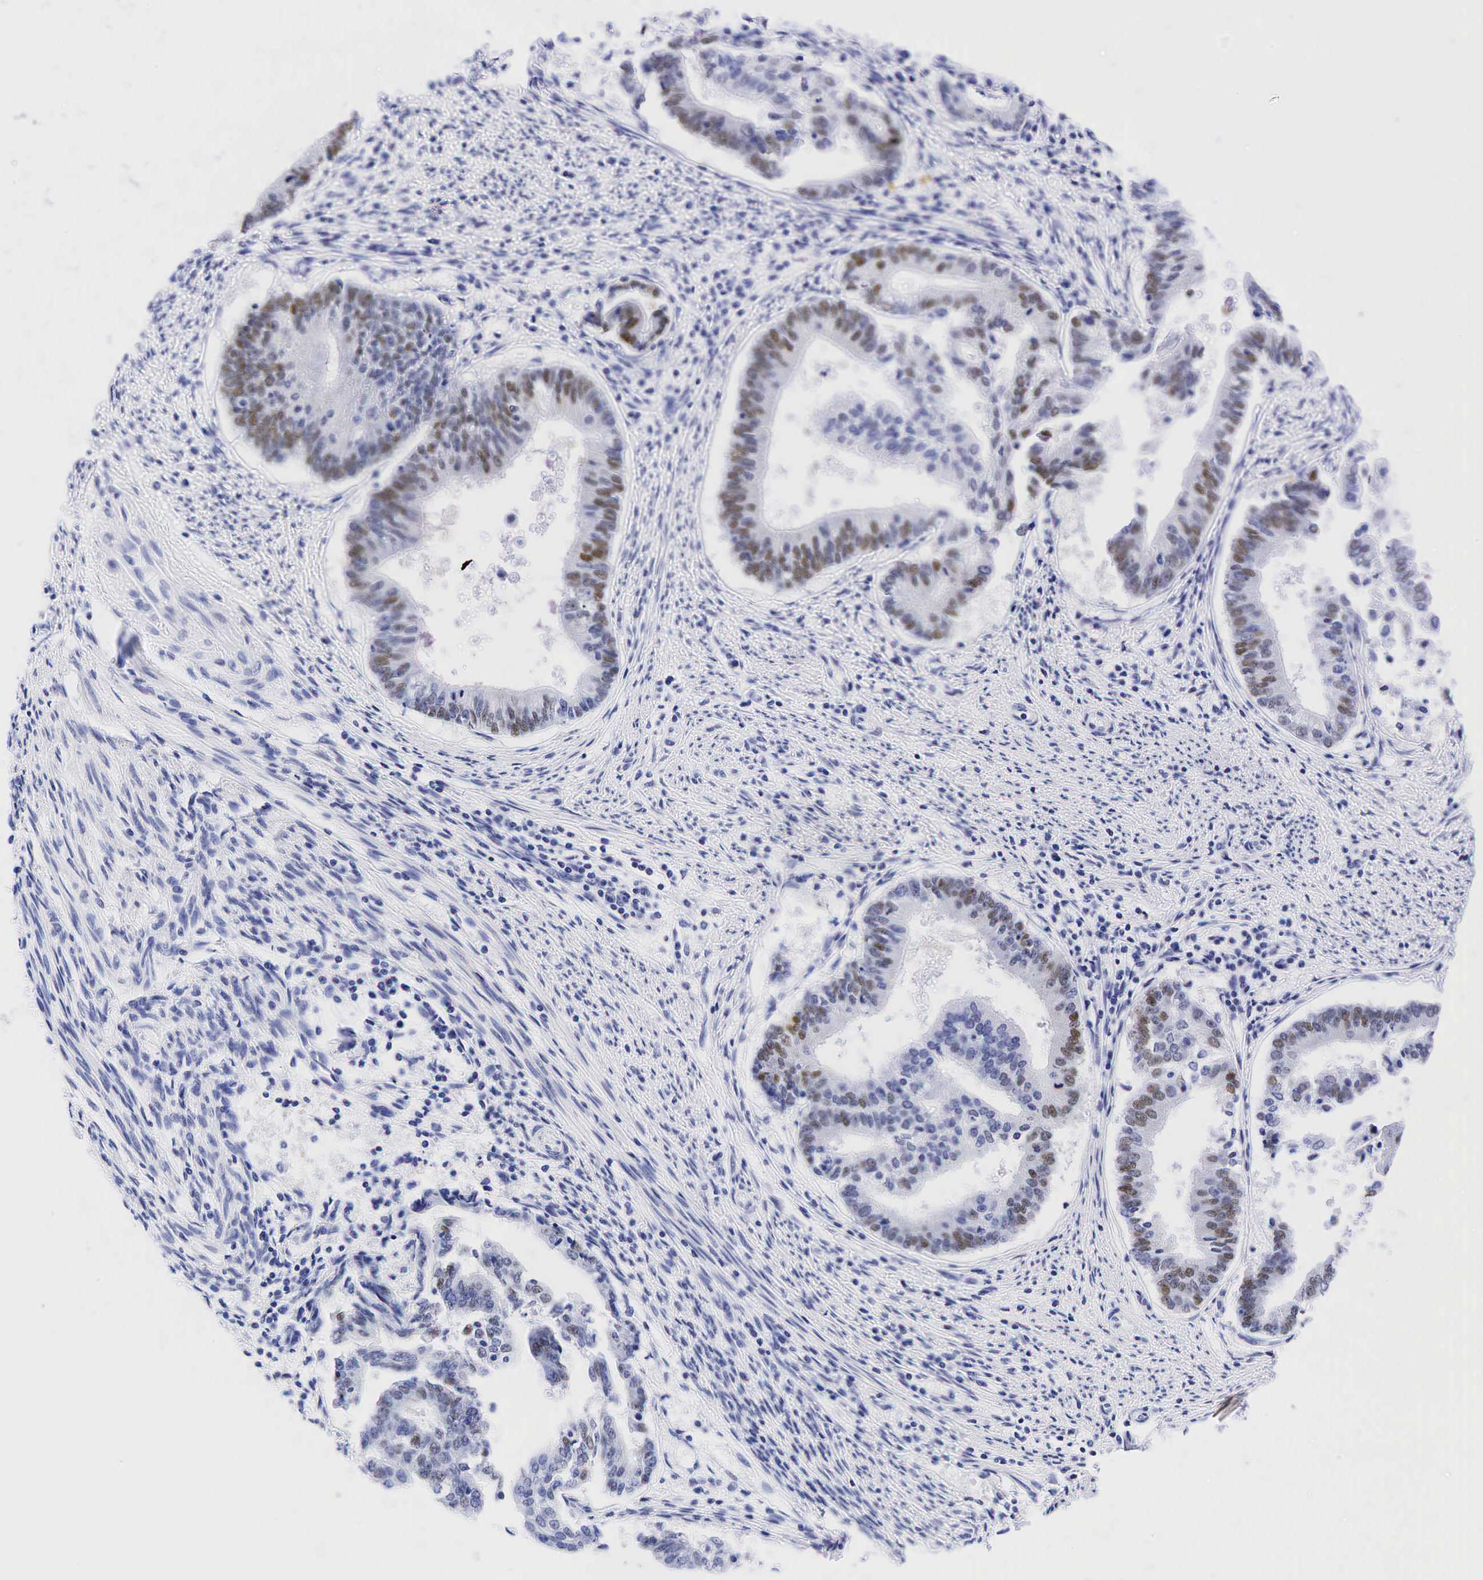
{"staining": {"intensity": "moderate", "quantity": "25%-75%", "location": "nuclear"}, "tissue": "endometrial cancer", "cell_type": "Tumor cells", "image_type": "cancer", "snomed": [{"axis": "morphology", "description": "Adenocarcinoma, NOS"}, {"axis": "topography", "description": "Endometrium"}], "caption": "Approximately 25%-75% of tumor cells in endometrial cancer reveal moderate nuclear protein staining as visualized by brown immunohistochemical staining.", "gene": "ESR1", "patient": {"sex": "female", "age": 63}}